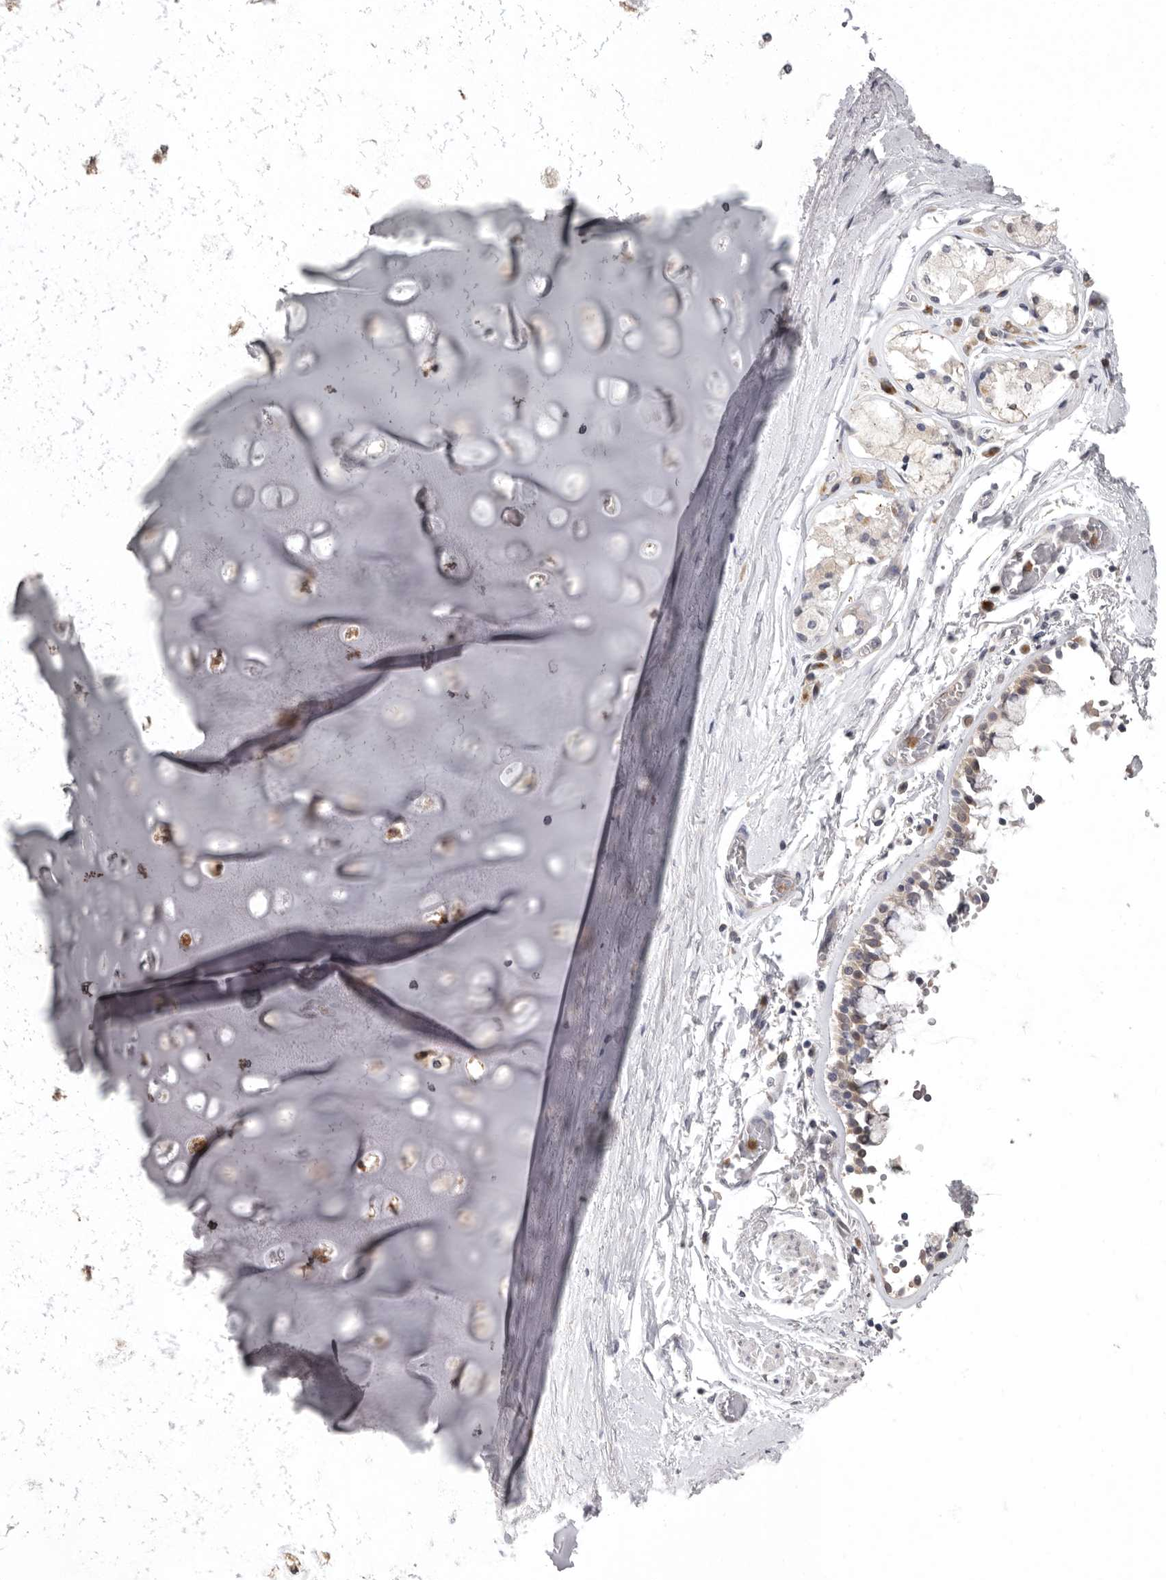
{"staining": {"intensity": "weak", "quantity": "25%-75%", "location": "cytoplasmic/membranous"}, "tissue": "adipose tissue", "cell_type": "Adipocytes", "image_type": "normal", "snomed": [{"axis": "morphology", "description": "Normal tissue, NOS"}, {"axis": "topography", "description": "Cartilage tissue"}, {"axis": "topography", "description": "Lung"}], "caption": "Adipocytes demonstrate low levels of weak cytoplasmic/membranous positivity in about 25%-75% of cells in normal human adipose tissue. Nuclei are stained in blue.", "gene": "RALGPS2", "patient": {"sex": "female", "age": 77}}